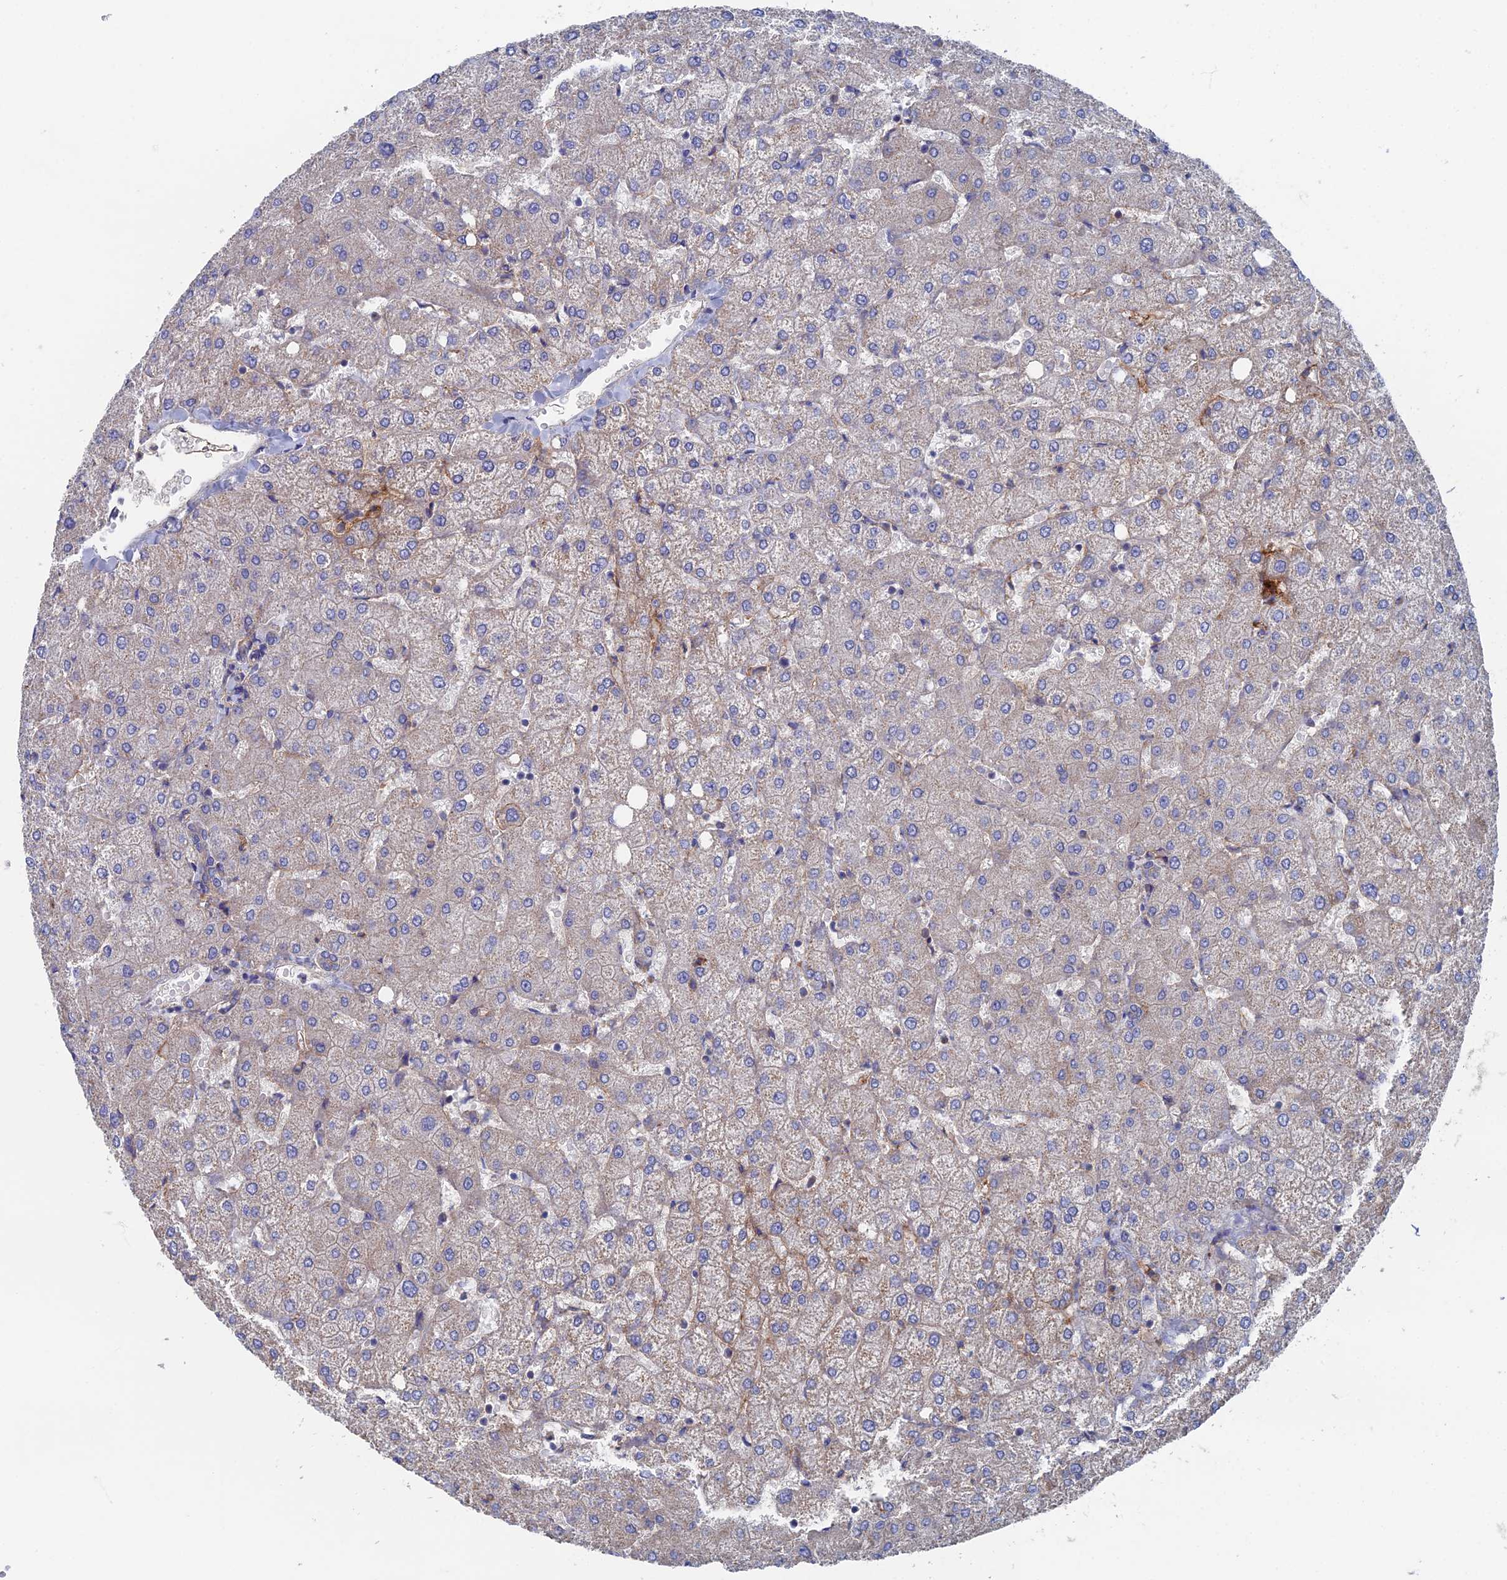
{"staining": {"intensity": "weak", "quantity": "<25%", "location": "cytoplasmic/membranous"}, "tissue": "liver", "cell_type": "Cholangiocytes", "image_type": "normal", "snomed": [{"axis": "morphology", "description": "Normal tissue, NOS"}, {"axis": "topography", "description": "Liver"}], "caption": "This is an IHC micrograph of unremarkable human liver. There is no expression in cholangiocytes.", "gene": "SNX11", "patient": {"sex": "female", "age": 54}}